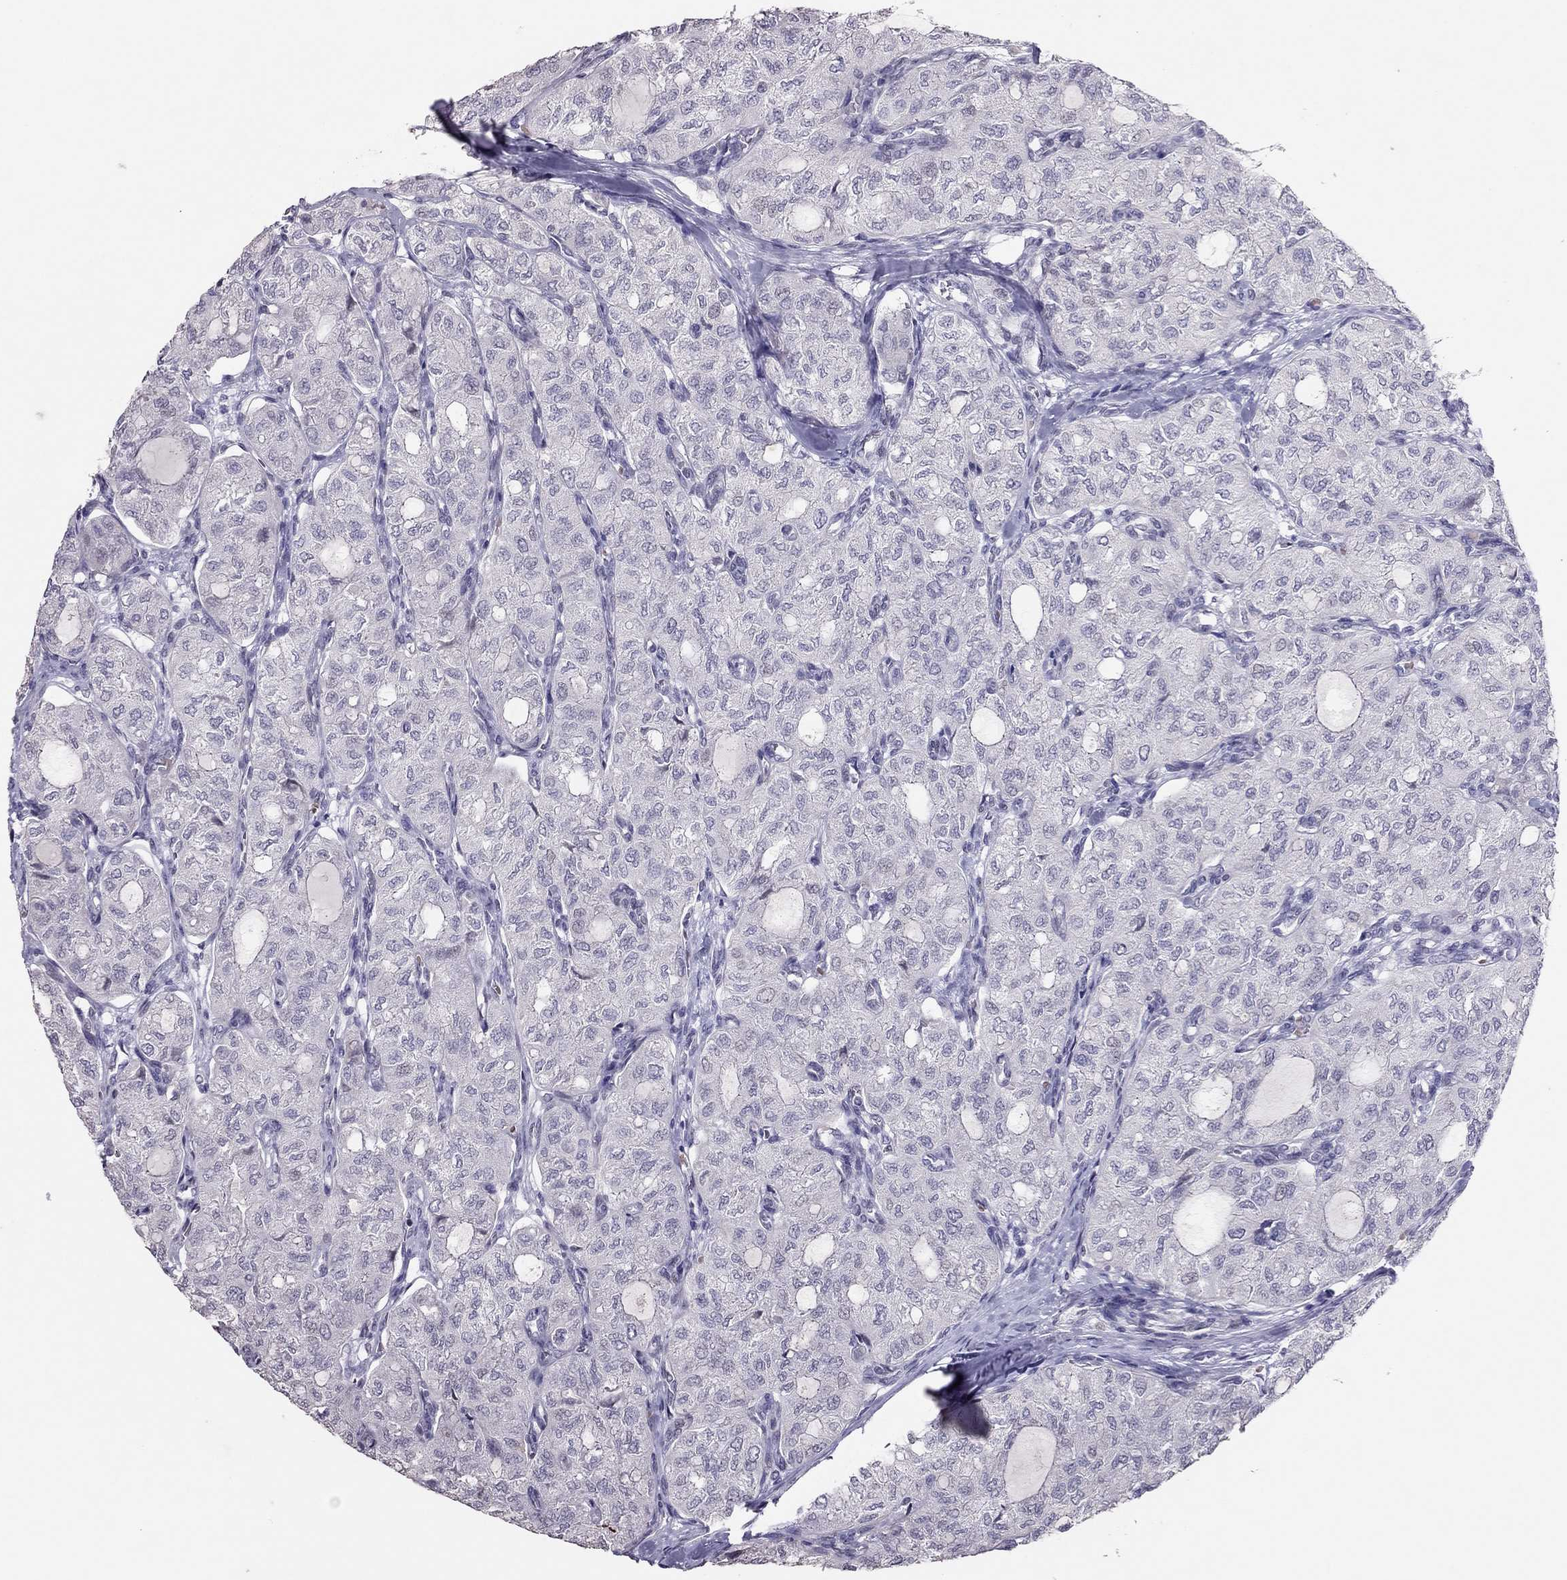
{"staining": {"intensity": "negative", "quantity": "none", "location": "none"}, "tissue": "thyroid cancer", "cell_type": "Tumor cells", "image_type": "cancer", "snomed": [{"axis": "morphology", "description": "Follicular adenoma carcinoma, NOS"}, {"axis": "topography", "description": "Thyroid gland"}], "caption": "The photomicrograph exhibits no significant positivity in tumor cells of thyroid follicular adenoma carcinoma.", "gene": "TSHB", "patient": {"sex": "male", "age": 75}}